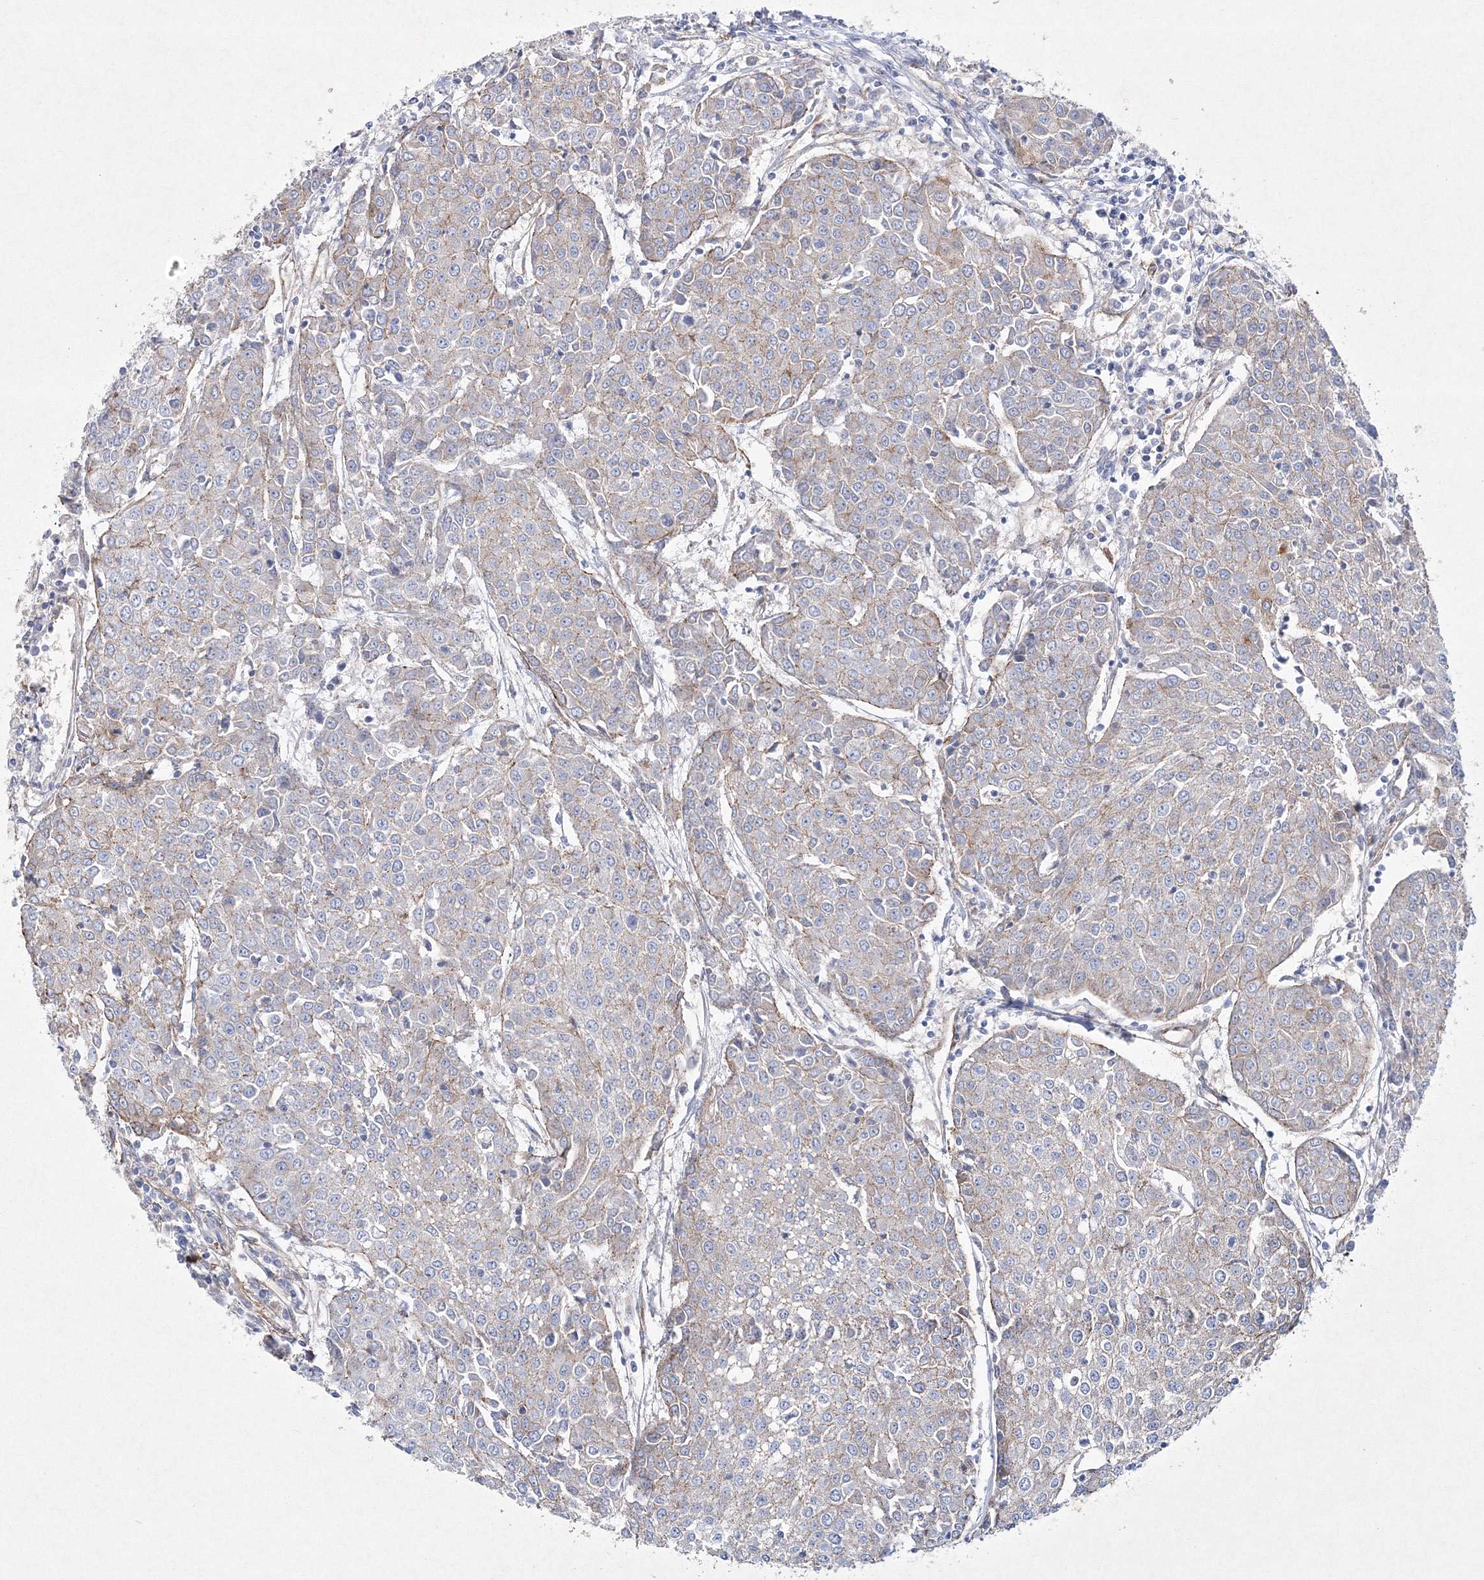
{"staining": {"intensity": "weak", "quantity": "<25%", "location": "cytoplasmic/membranous"}, "tissue": "urothelial cancer", "cell_type": "Tumor cells", "image_type": "cancer", "snomed": [{"axis": "morphology", "description": "Urothelial carcinoma, High grade"}, {"axis": "topography", "description": "Urinary bladder"}], "caption": "Photomicrograph shows no protein staining in tumor cells of high-grade urothelial carcinoma tissue. Brightfield microscopy of IHC stained with DAB (3,3'-diaminobenzidine) (brown) and hematoxylin (blue), captured at high magnification.", "gene": "NAA40", "patient": {"sex": "female", "age": 85}}